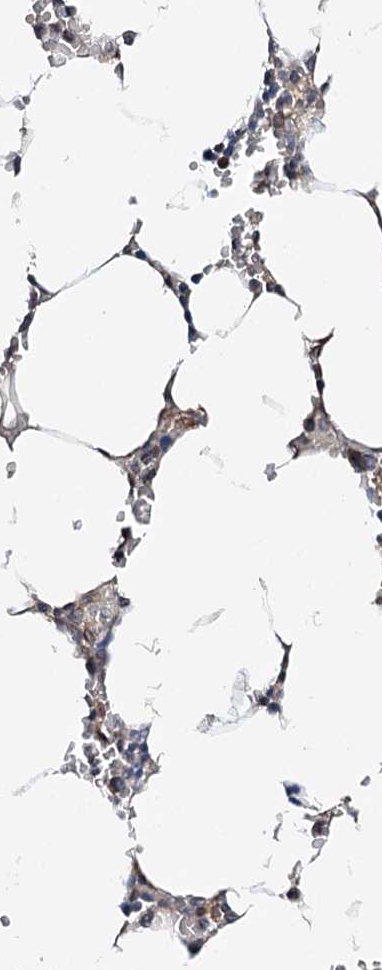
{"staining": {"intensity": "weak", "quantity": "<25%", "location": "cytoplasmic/membranous"}, "tissue": "bone marrow", "cell_type": "Hematopoietic cells", "image_type": "normal", "snomed": [{"axis": "morphology", "description": "Normal tissue, NOS"}, {"axis": "topography", "description": "Bone marrow"}], "caption": "This is a histopathology image of immunohistochemistry staining of benign bone marrow, which shows no positivity in hematopoietic cells.", "gene": "CFAP46", "patient": {"sex": "male", "age": 70}}